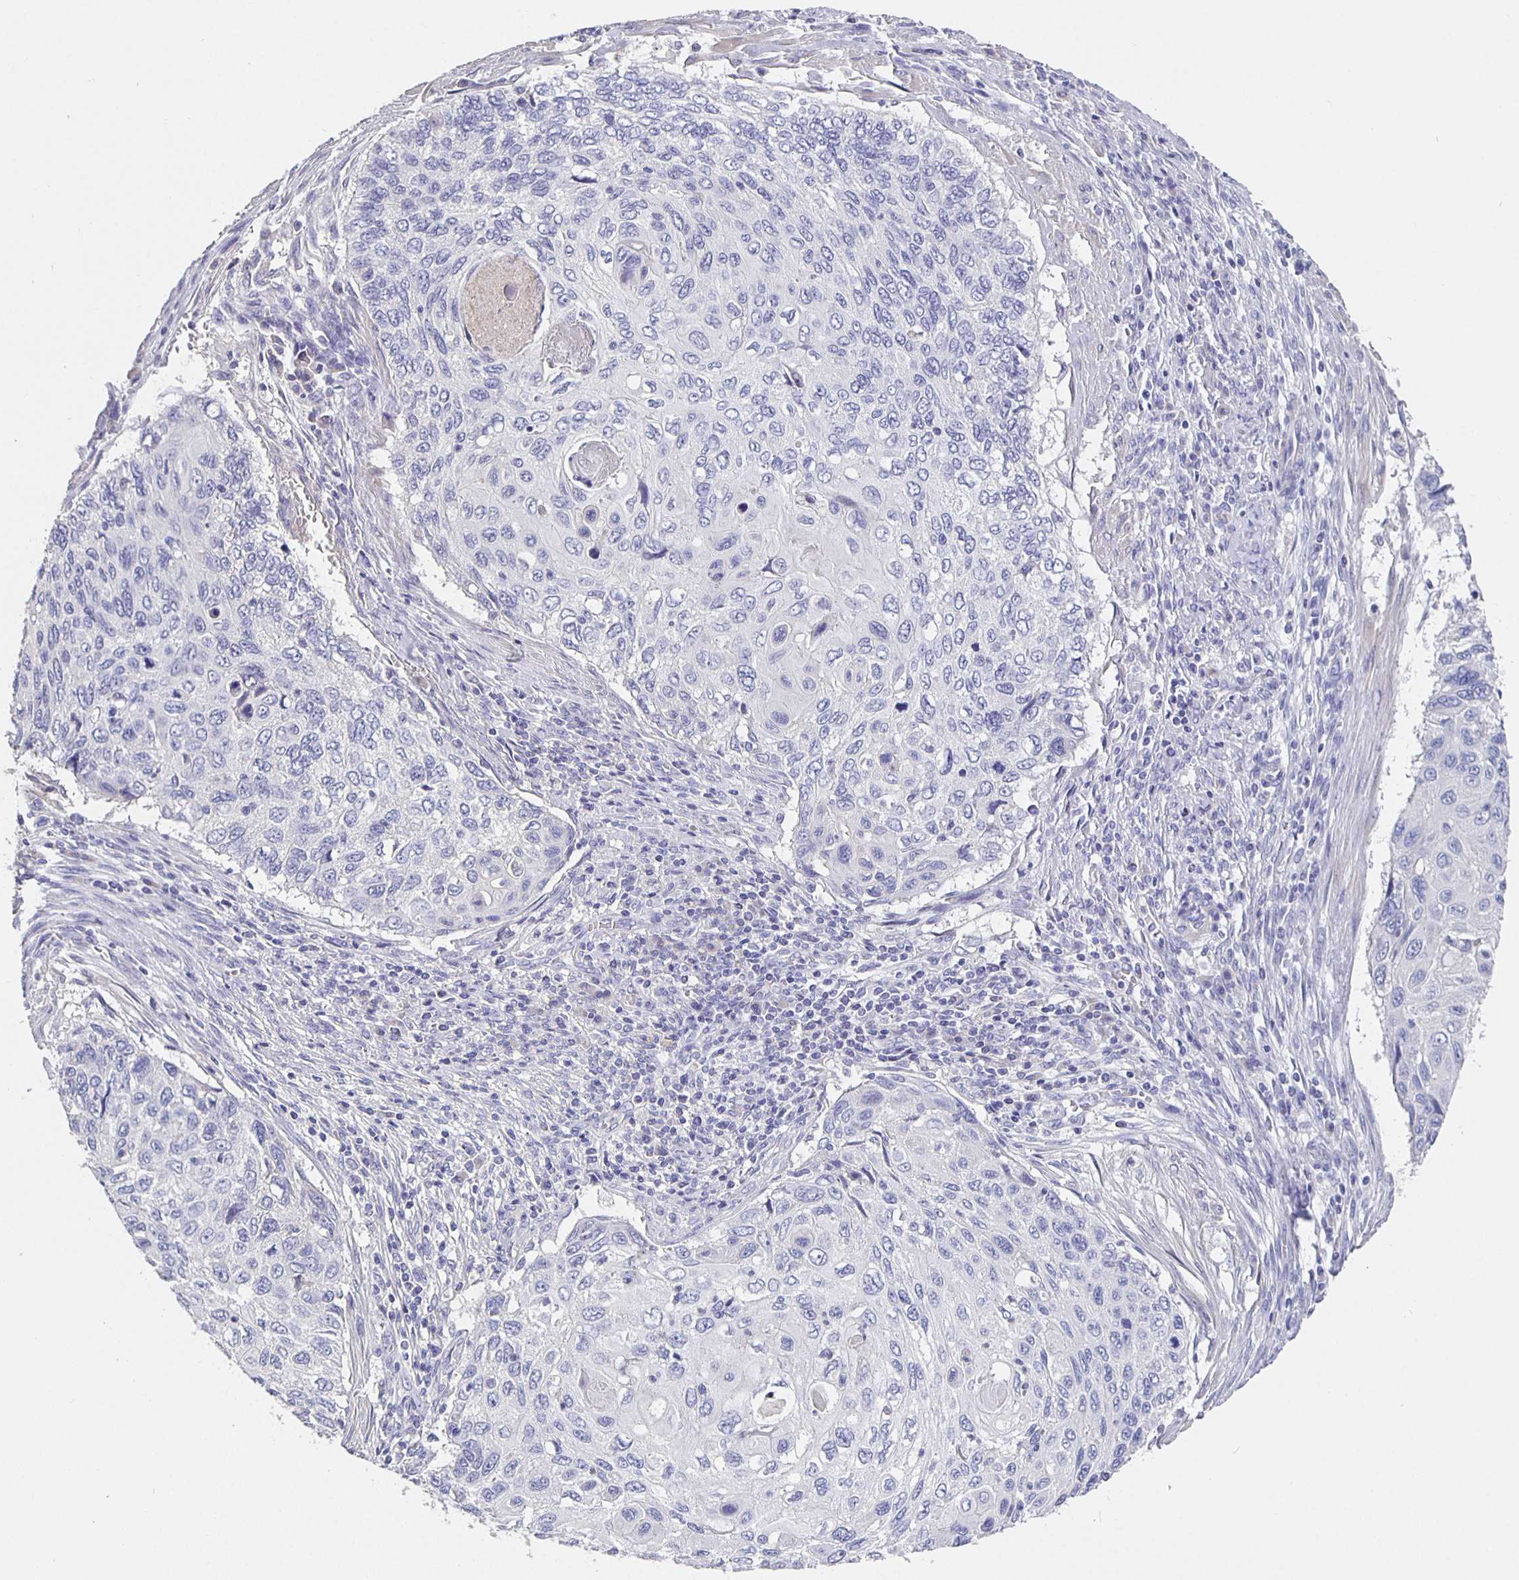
{"staining": {"intensity": "negative", "quantity": "none", "location": "none"}, "tissue": "cervical cancer", "cell_type": "Tumor cells", "image_type": "cancer", "snomed": [{"axis": "morphology", "description": "Squamous cell carcinoma, NOS"}, {"axis": "topography", "description": "Cervix"}], "caption": "Immunohistochemistry (IHC) of cervical cancer (squamous cell carcinoma) reveals no staining in tumor cells.", "gene": "CFAP74", "patient": {"sex": "female", "age": 70}}